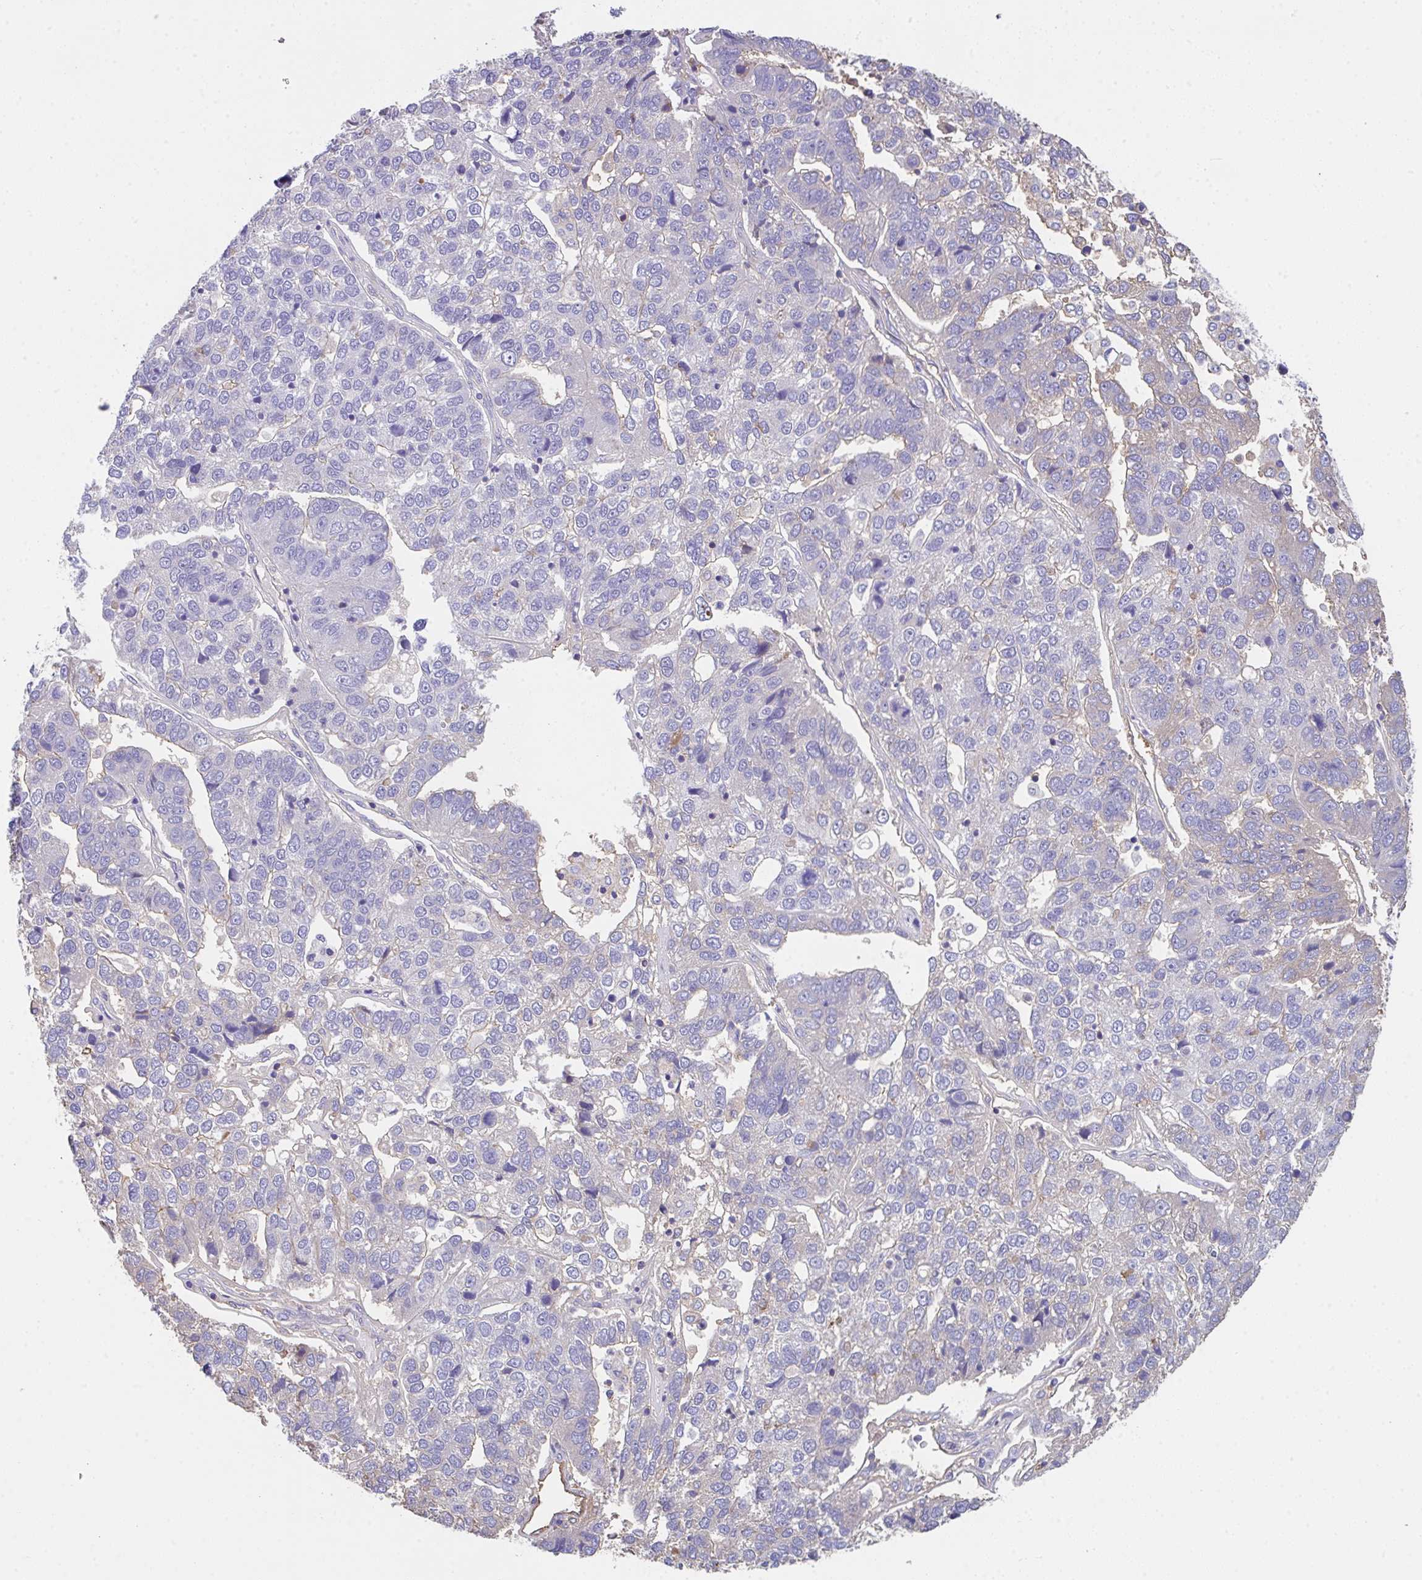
{"staining": {"intensity": "moderate", "quantity": "<25%", "location": "cytoplasmic/membranous"}, "tissue": "pancreatic cancer", "cell_type": "Tumor cells", "image_type": "cancer", "snomed": [{"axis": "morphology", "description": "Adenocarcinoma, NOS"}, {"axis": "topography", "description": "Pancreas"}], "caption": "An image of pancreatic cancer stained for a protein reveals moderate cytoplasmic/membranous brown staining in tumor cells. (DAB (3,3'-diaminobenzidine) IHC with brightfield microscopy, high magnification).", "gene": "ZNF813", "patient": {"sex": "female", "age": 61}}